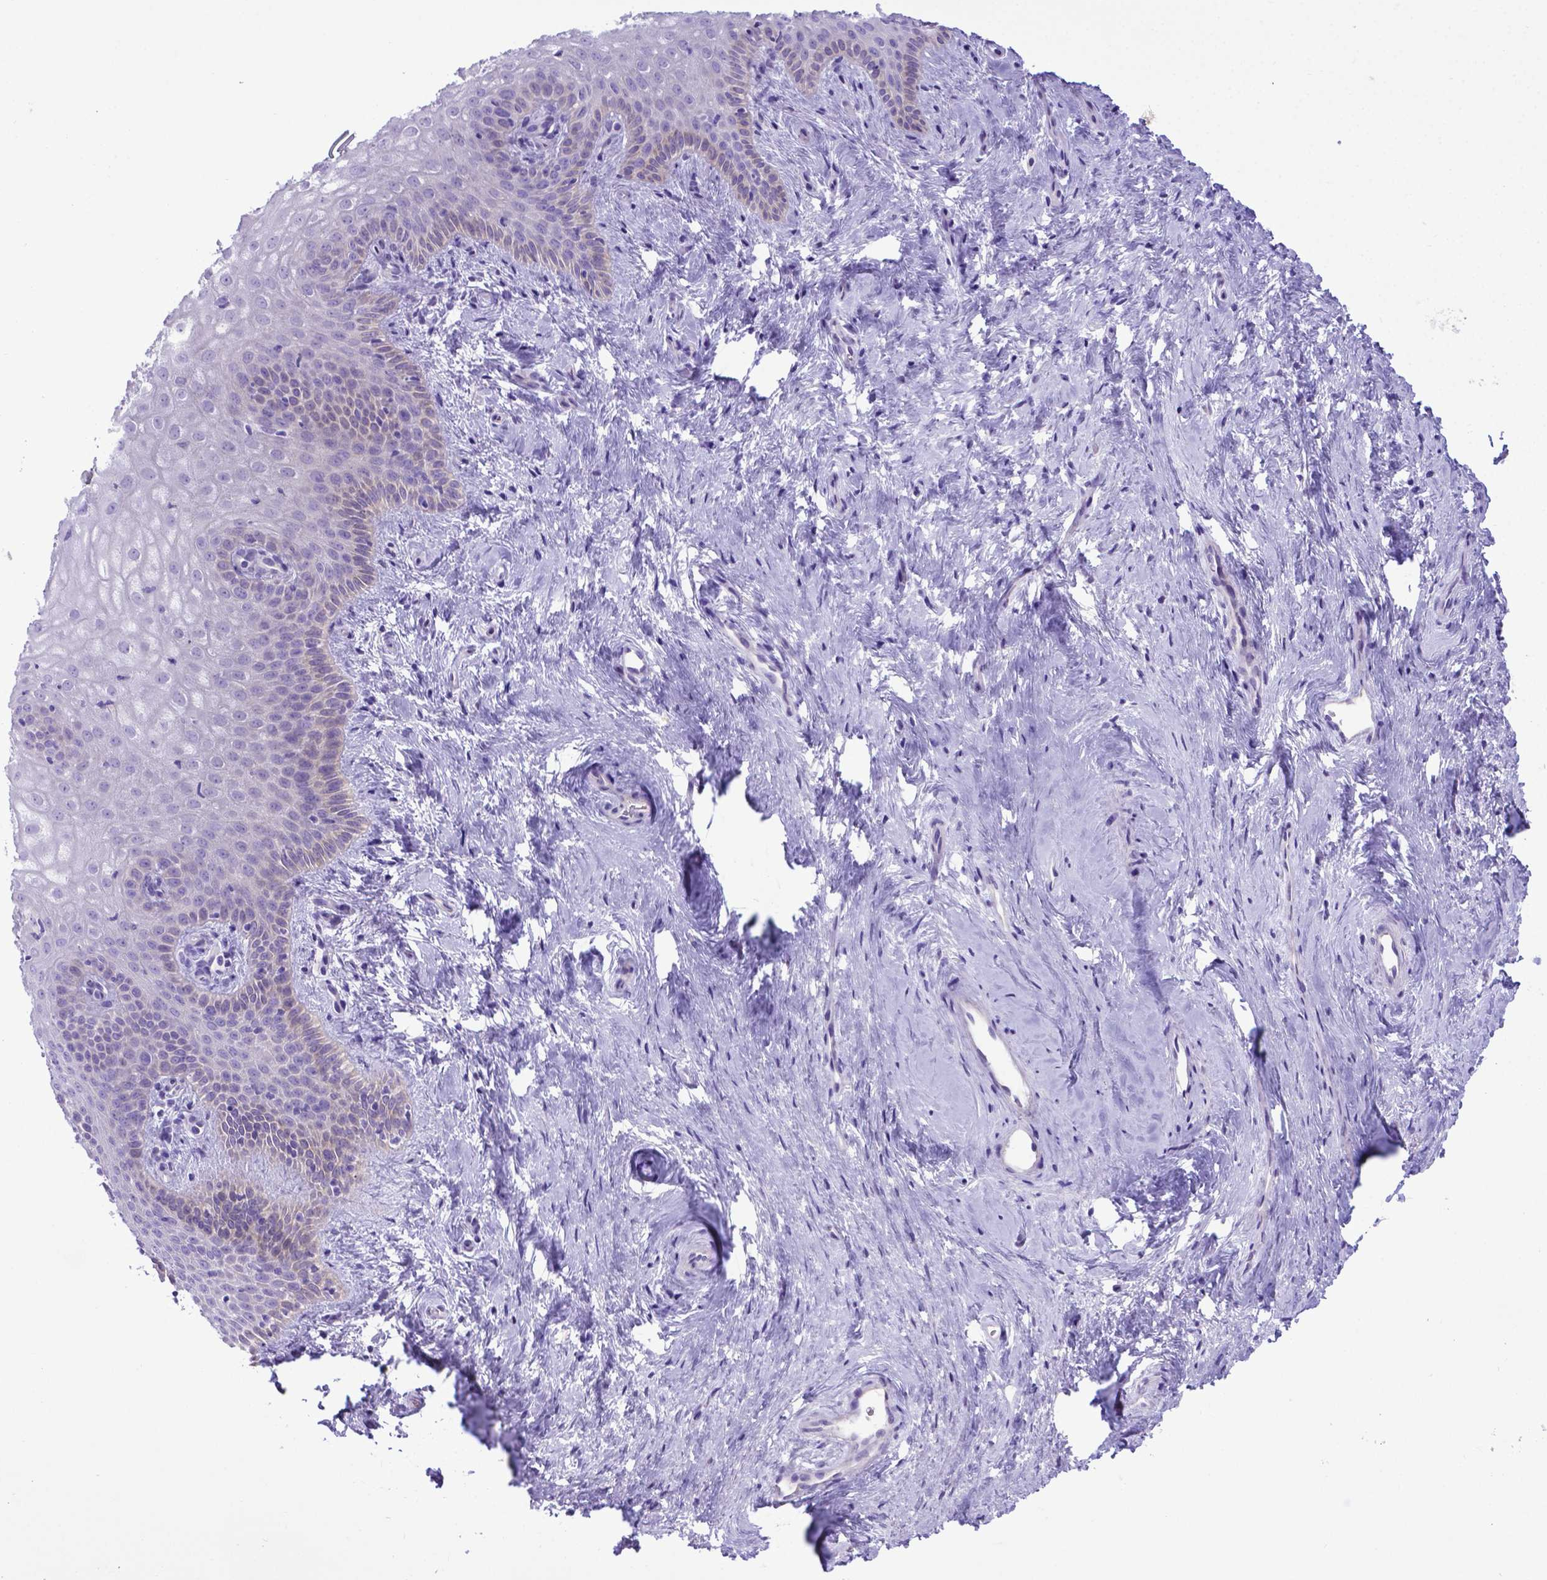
{"staining": {"intensity": "negative", "quantity": "none", "location": "none"}, "tissue": "vagina", "cell_type": "Squamous epithelial cells", "image_type": "normal", "snomed": [{"axis": "morphology", "description": "Normal tissue, NOS"}, {"axis": "topography", "description": "Vagina"}], "caption": "This is an IHC micrograph of benign vagina. There is no expression in squamous epithelial cells.", "gene": "ADRA2B", "patient": {"sex": "female", "age": 45}}